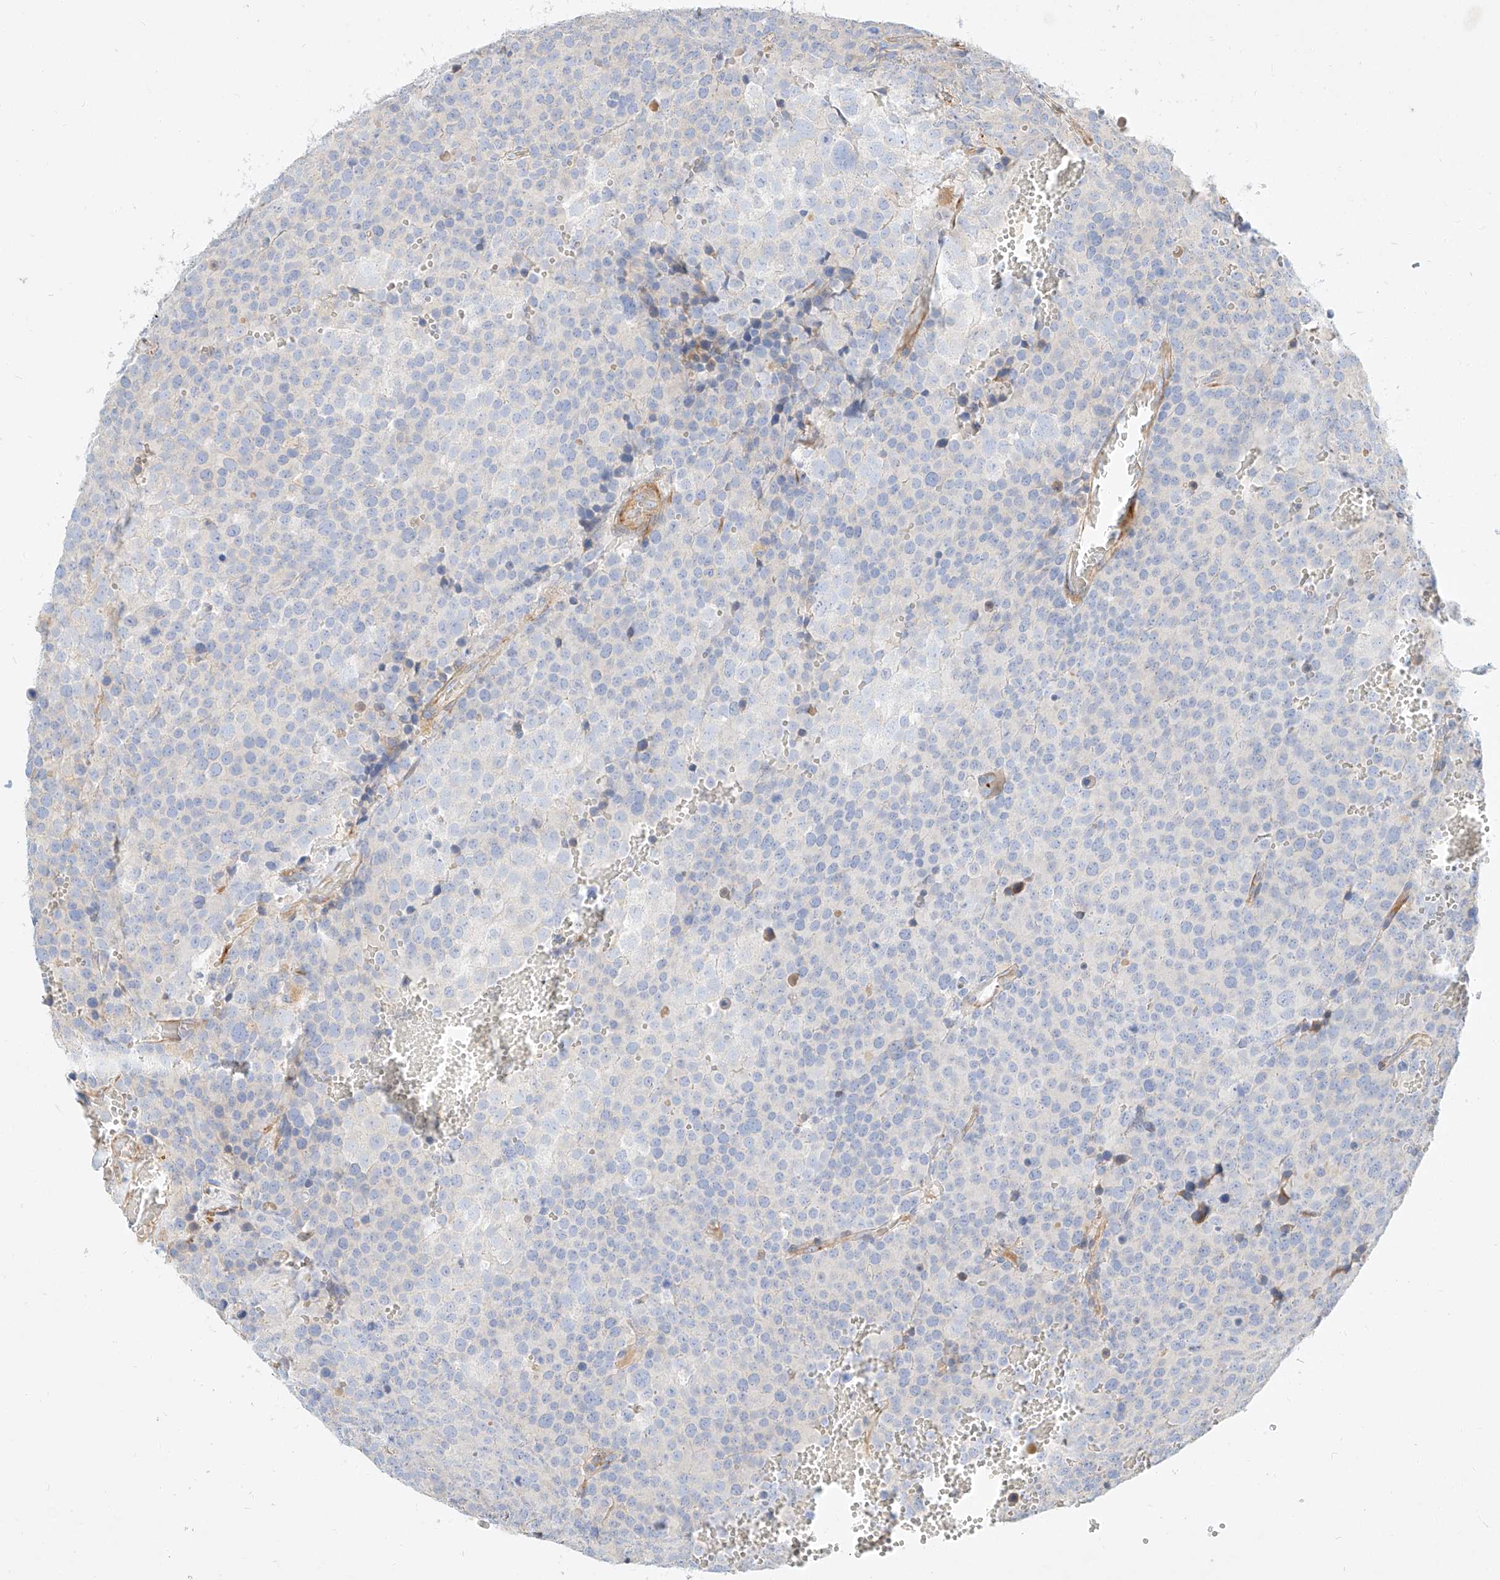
{"staining": {"intensity": "negative", "quantity": "none", "location": "none"}, "tissue": "testis cancer", "cell_type": "Tumor cells", "image_type": "cancer", "snomed": [{"axis": "morphology", "description": "Seminoma, NOS"}, {"axis": "topography", "description": "Testis"}], "caption": "Tumor cells are negative for protein expression in human testis seminoma.", "gene": "KCNH5", "patient": {"sex": "male", "age": 71}}